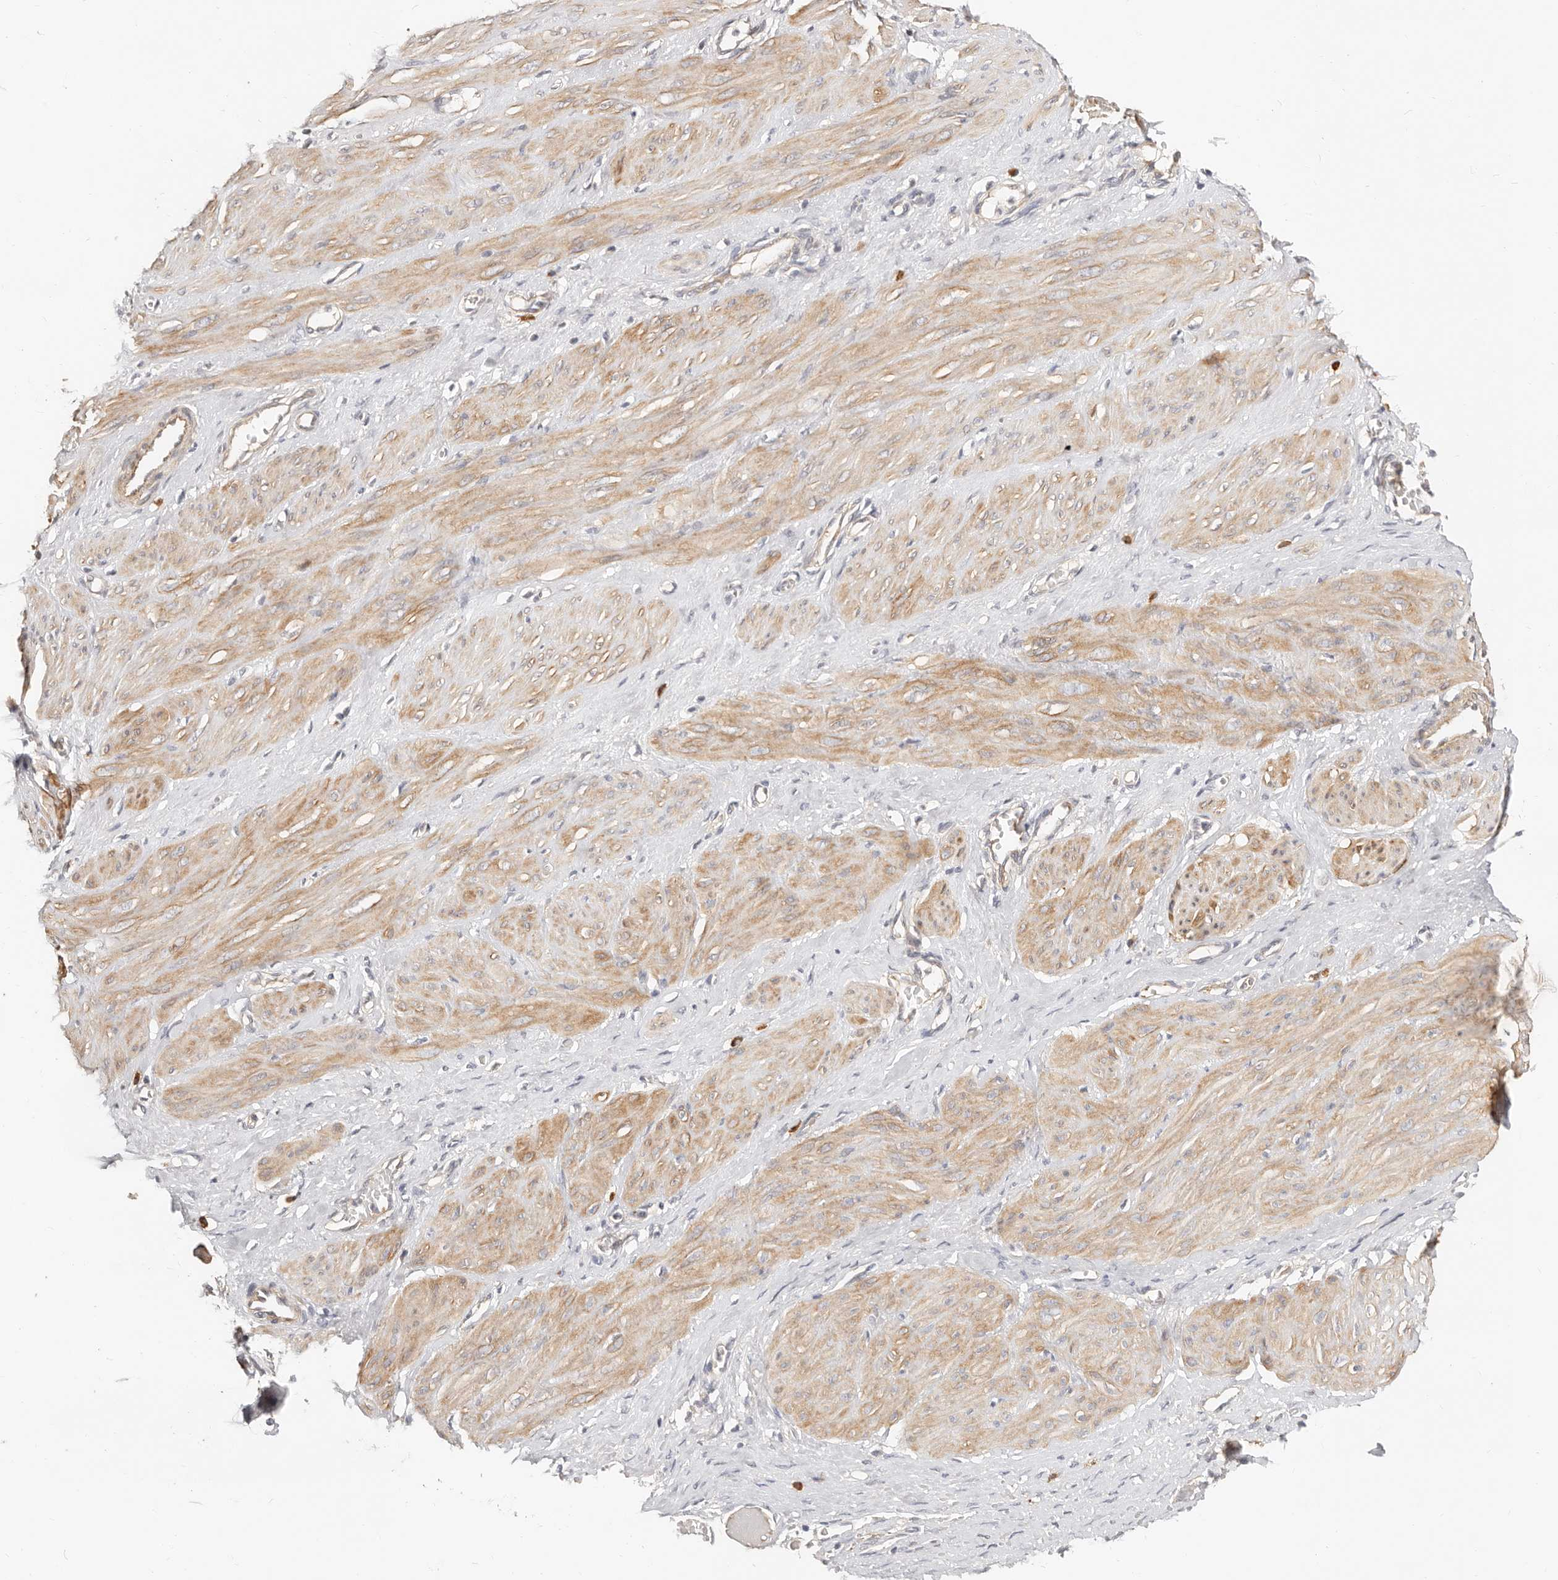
{"staining": {"intensity": "moderate", "quantity": ">75%", "location": "cytoplasmic/membranous"}, "tissue": "smooth muscle", "cell_type": "Smooth muscle cells", "image_type": "normal", "snomed": [{"axis": "morphology", "description": "Normal tissue, NOS"}, {"axis": "topography", "description": "Endometrium"}], "caption": "This image reveals immunohistochemistry staining of benign human smooth muscle, with medium moderate cytoplasmic/membranous positivity in about >75% of smooth muscle cells.", "gene": "ZRANB1", "patient": {"sex": "female", "age": 33}}